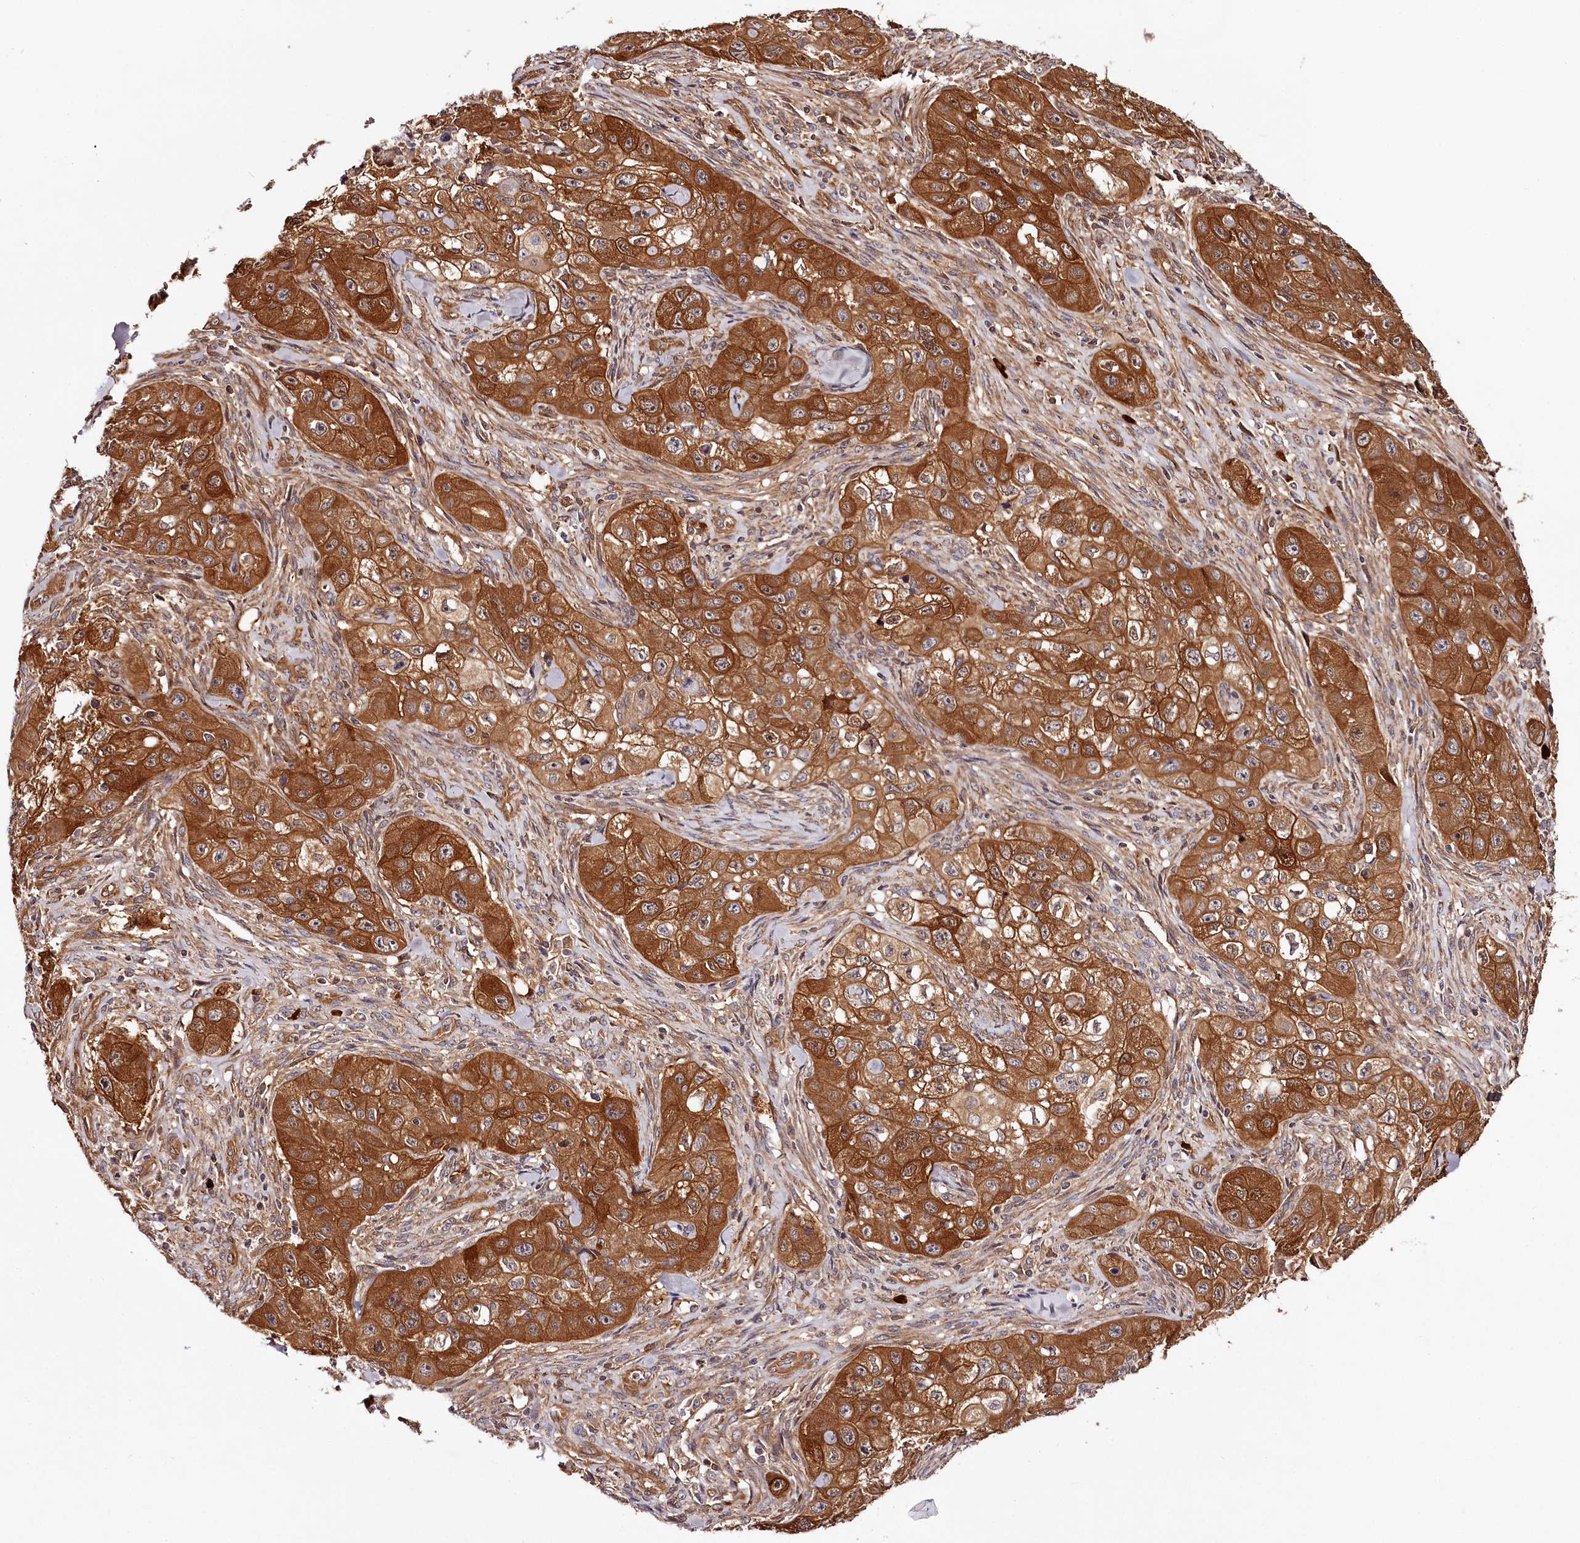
{"staining": {"intensity": "strong", "quantity": ">75%", "location": "cytoplasmic/membranous"}, "tissue": "skin cancer", "cell_type": "Tumor cells", "image_type": "cancer", "snomed": [{"axis": "morphology", "description": "Squamous cell carcinoma, NOS"}, {"axis": "topography", "description": "Skin"}, {"axis": "topography", "description": "Subcutis"}], "caption": "Squamous cell carcinoma (skin) stained for a protein demonstrates strong cytoplasmic/membranous positivity in tumor cells.", "gene": "TARS1", "patient": {"sex": "male", "age": 73}}